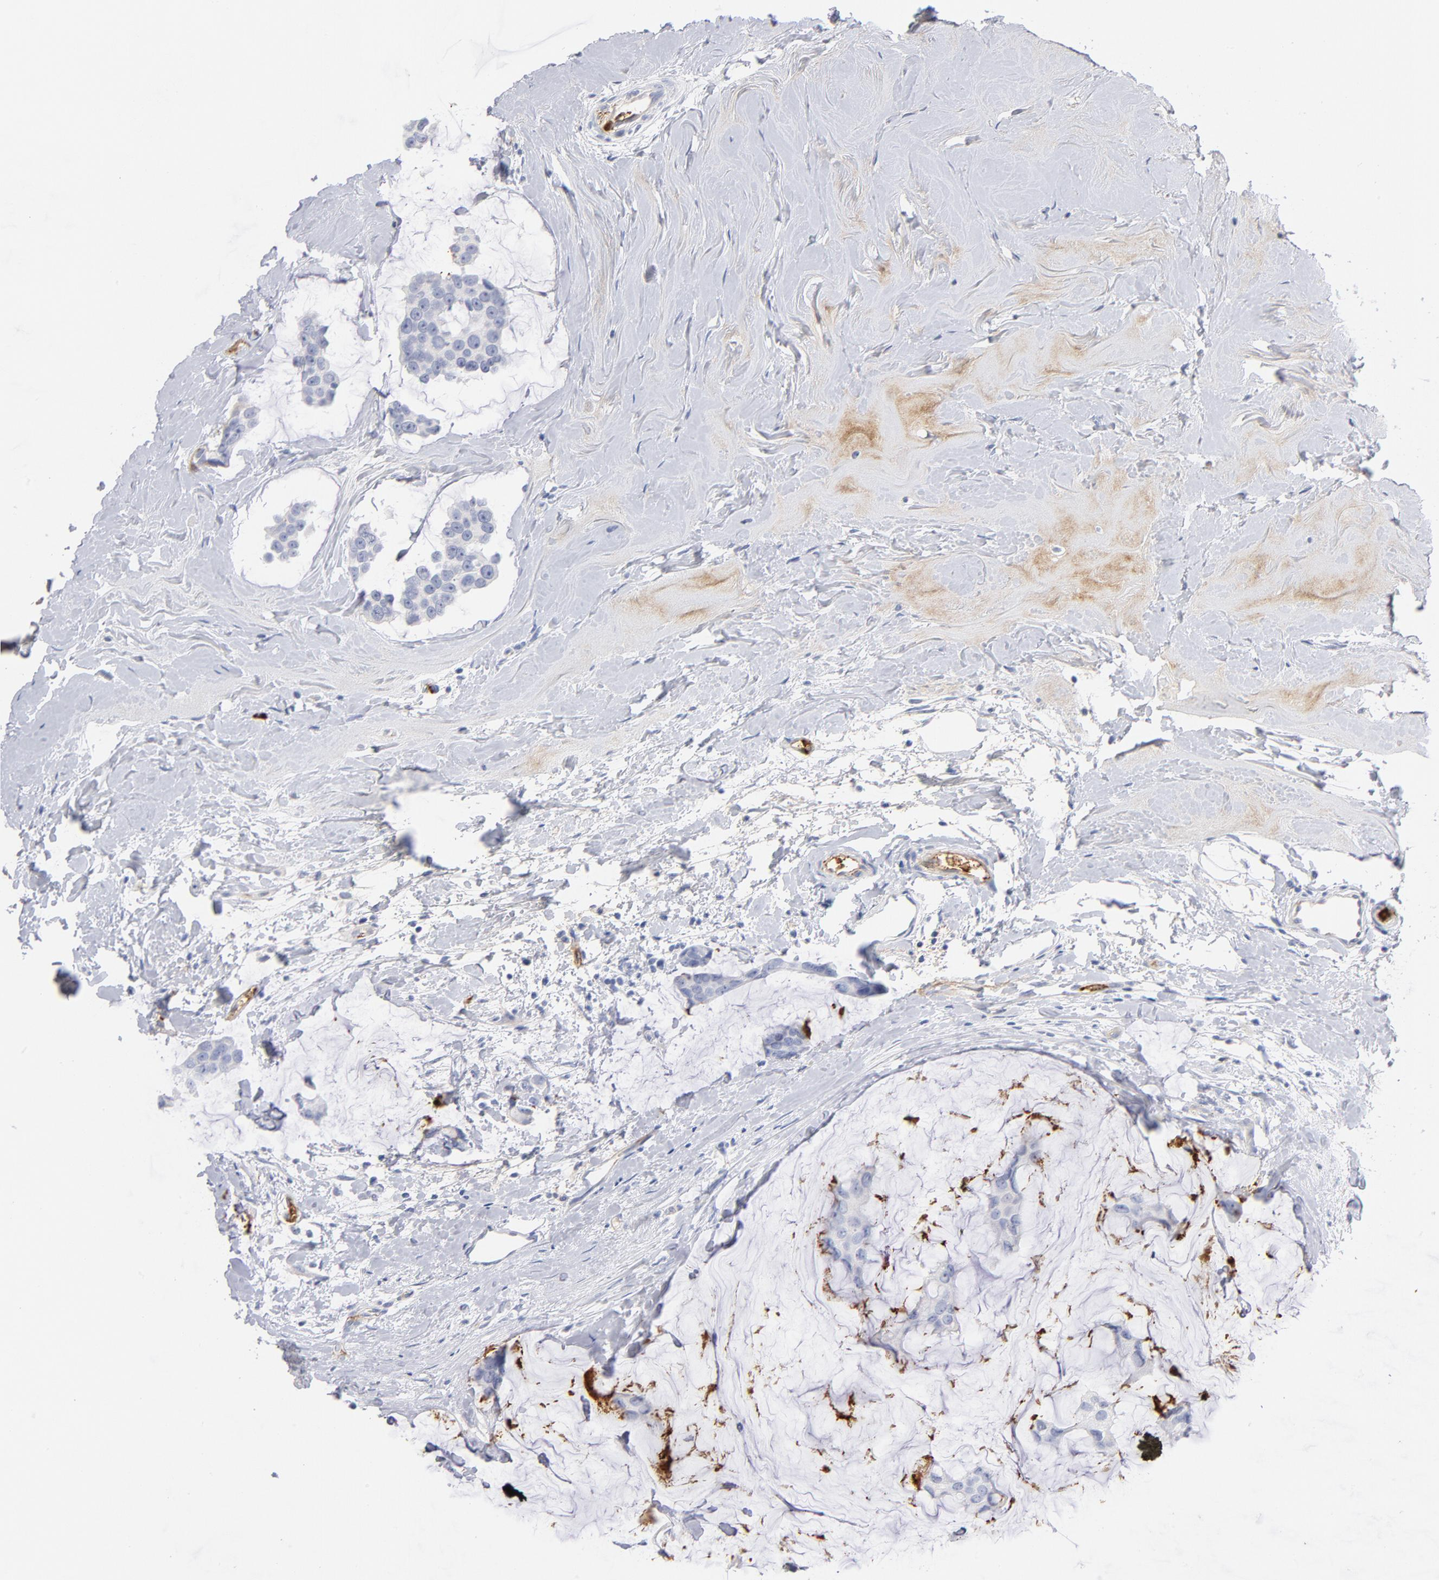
{"staining": {"intensity": "negative", "quantity": "none", "location": "none"}, "tissue": "breast cancer", "cell_type": "Tumor cells", "image_type": "cancer", "snomed": [{"axis": "morphology", "description": "Normal tissue, NOS"}, {"axis": "morphology", "description": "Duct carcinoma"}, {"axis": "topography", "description": "Breast"}], "caption": "This is a image of IHC staining of breast cancer, which shows no expression in tumor cells.", "gene": "PLAT", "patient": {"sex": "female", "age": 50}}